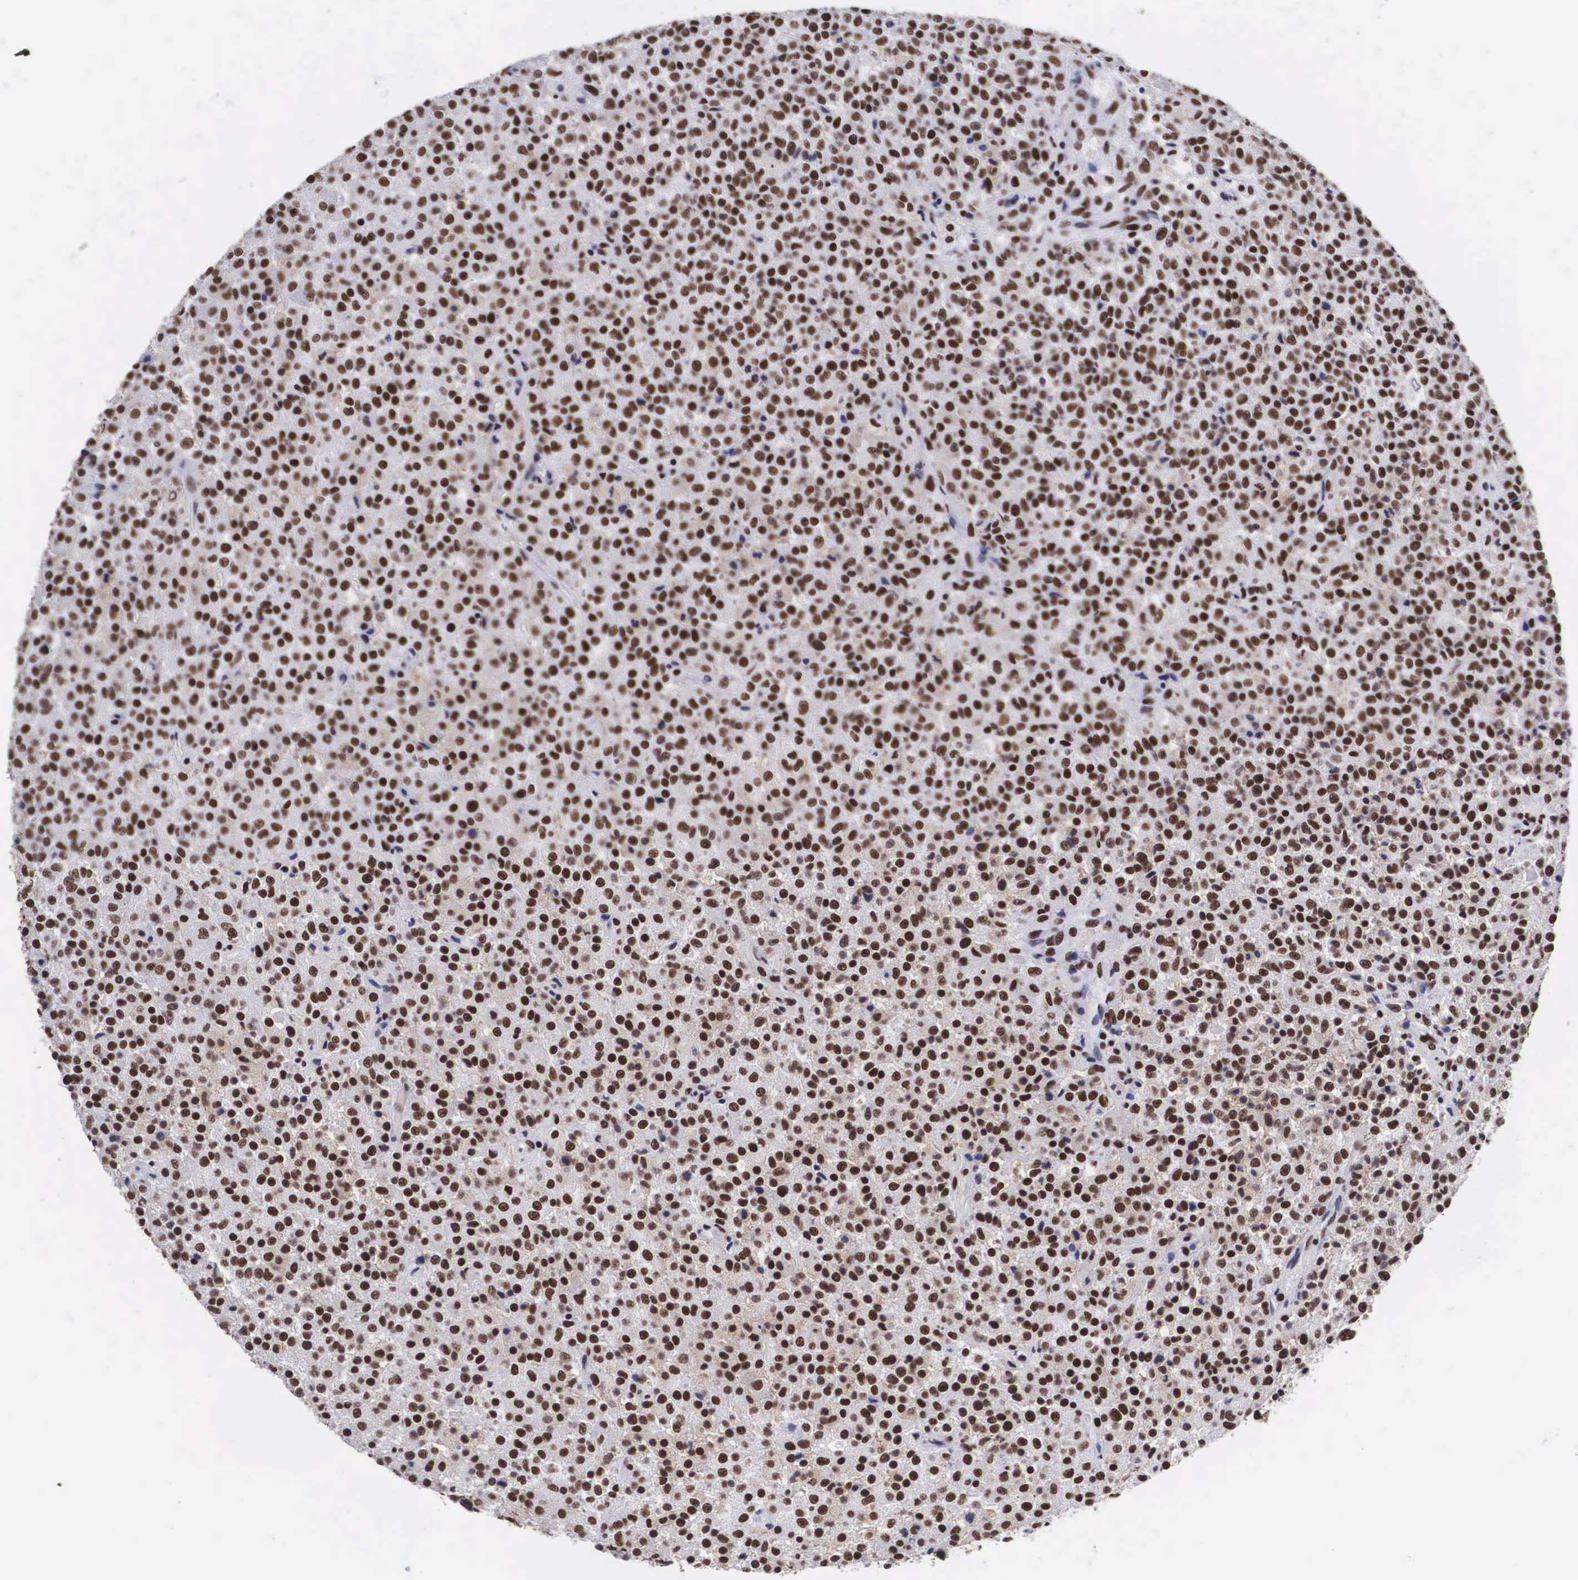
{"staining": {"intensity": "moderate", "quantity": ">75%", "location": "nuclear"}, "tissue": "testis cancer", "cell_type": "Tumor cells", "image_type": "cancer", "snomed": [{"axis": "morphology", "description": "Seminoma, NOS"}, {"axis": "topography", "description": "Testis"}], "caption": "A photomicrograph of human testis cancer stained for a protein exhibits moderate nuclear brown staining in tumor cells.", "gene": "SF3A1", "patient": {"sex": "male", "age": 59}}